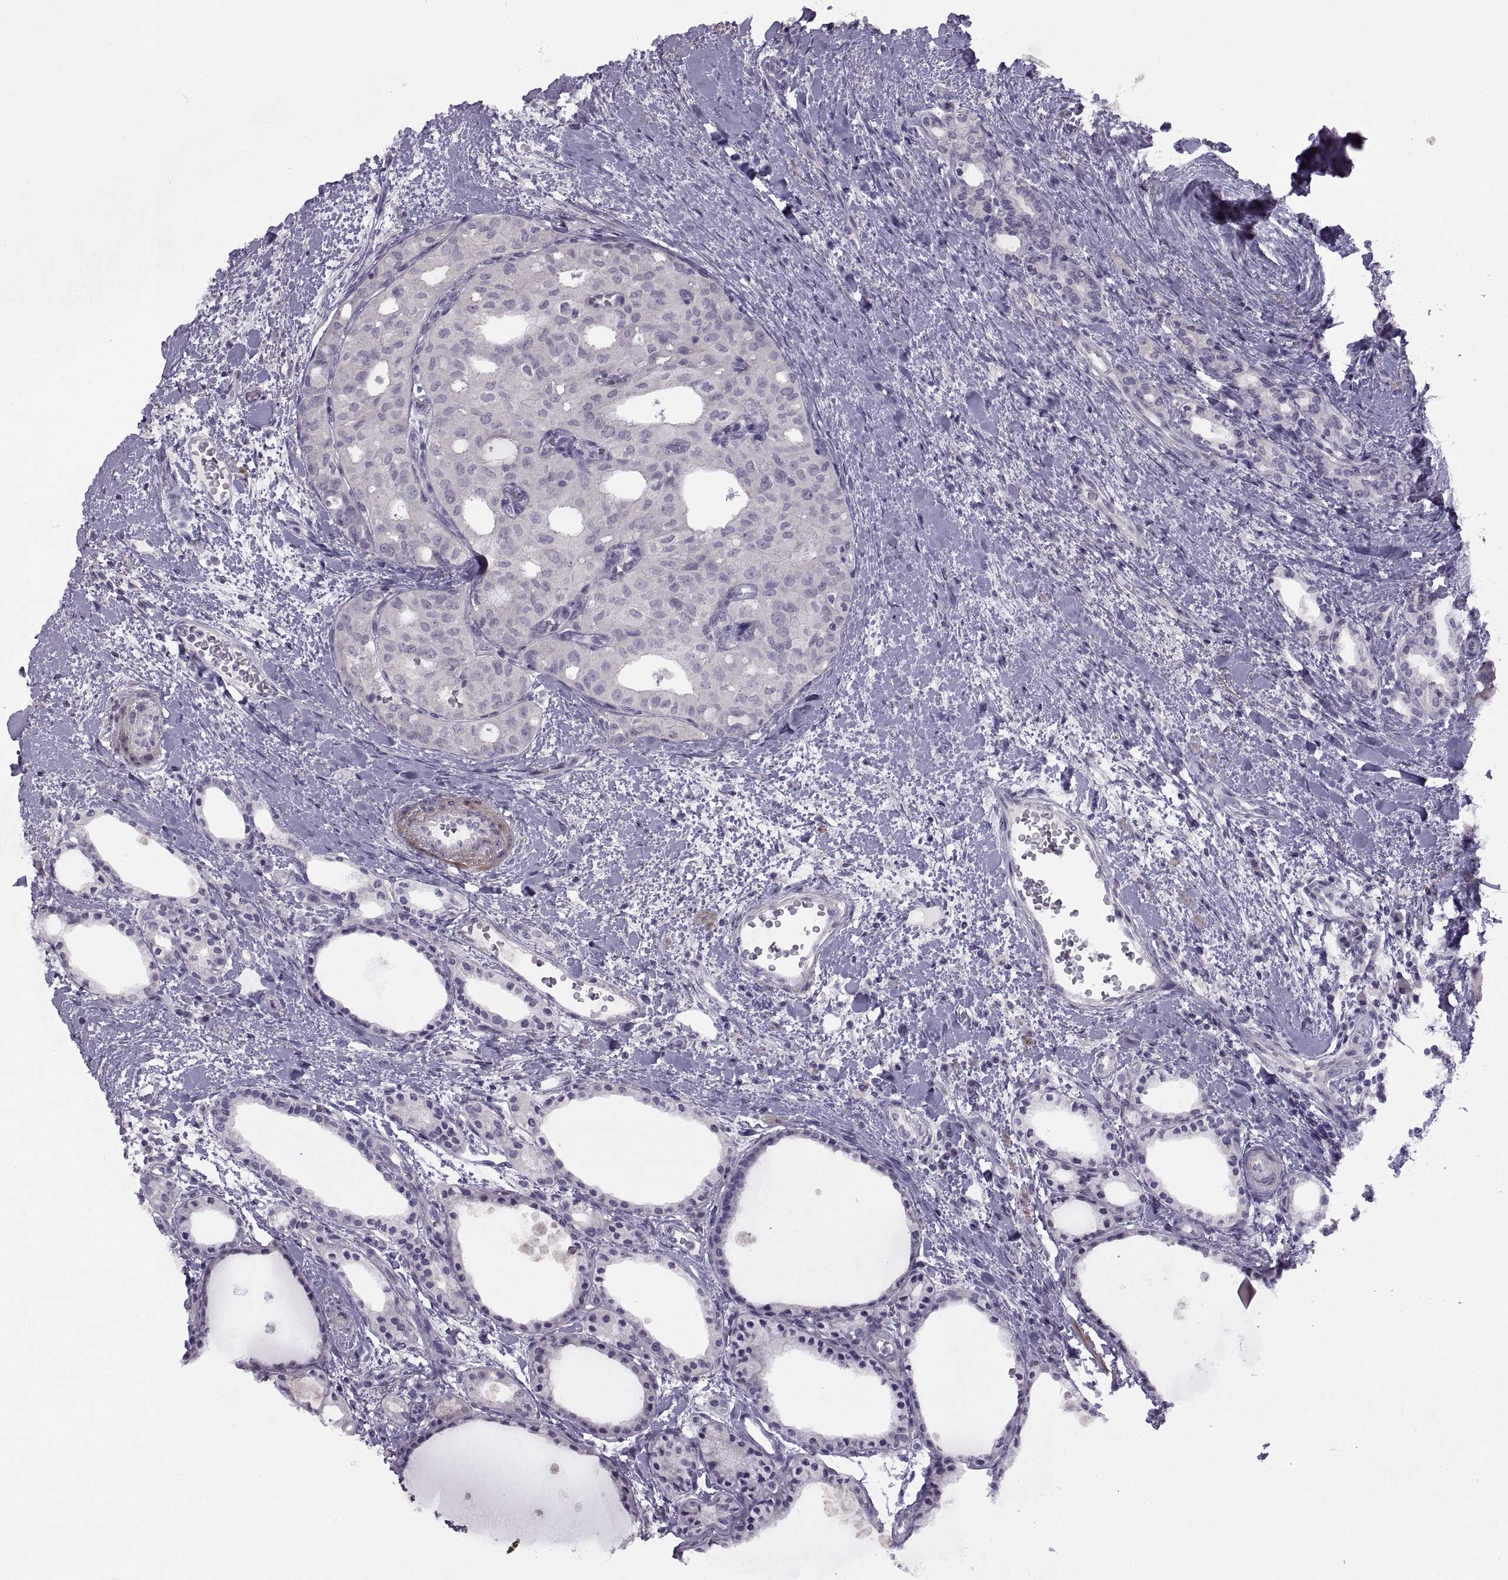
{"staining": {"intensity": "negative", "quantity": "none", "location": "none"}, "tissue": "thyroid cancer", "cell_type": "Tumor cells", "image_type": "cancer", "snomed": [{"axis": "morphology", "description": "Follicular adenoma carcinoma, NOS"}, {"axis": "topography", "description": "Thyroid gland"}], "caption": "This is a photomicrograph of immunohistochemistry (IHC) staining of thyroid cancer, which shows no positivity in tumor cells. (Stains: DAB (3,3'-diaminobenzidine) immunohistochemistry with hematoxylin counter stain, Microscopy: brightfield microscopy at high magnification).", "gene": "BSPH1", "patient": {"sex": "male", "age": 75}}